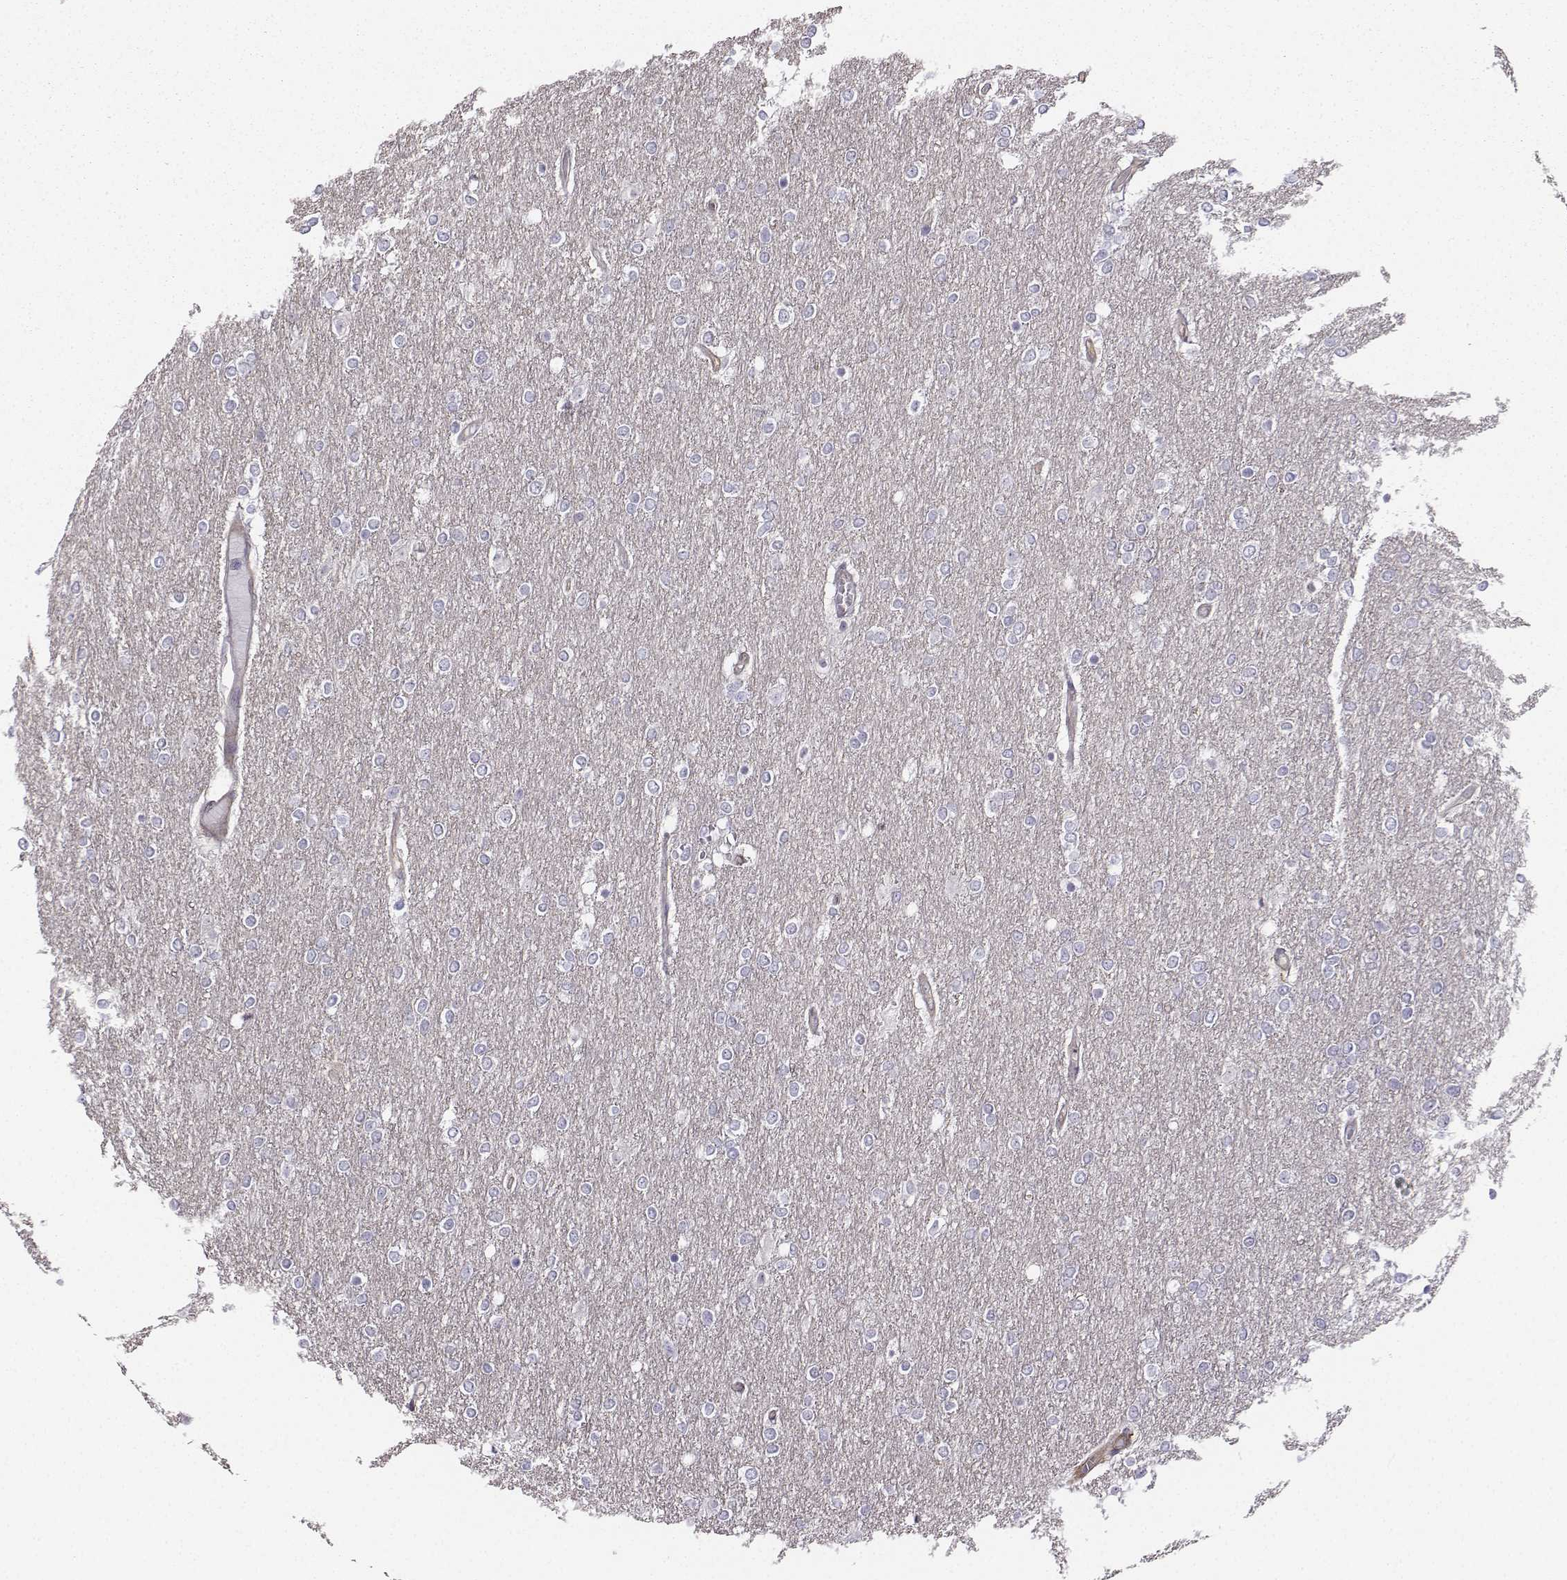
{"staining": {"intensity": "negative", "quantity": "none", "location": "none"}, "tissue": "glioma", "cell_type": "Tumor cells", "image_type": "cancer", "snomed": [{"axis": "morphology", "description": "Glioma, malignant, High grade"}, {"axis": "topography", "description": "Brain"}], "caption": "The image shows no significant positivity in tumor cells of glioma.", "gene": "NQO1", "patient": {"sex": "female", "age": 61}}